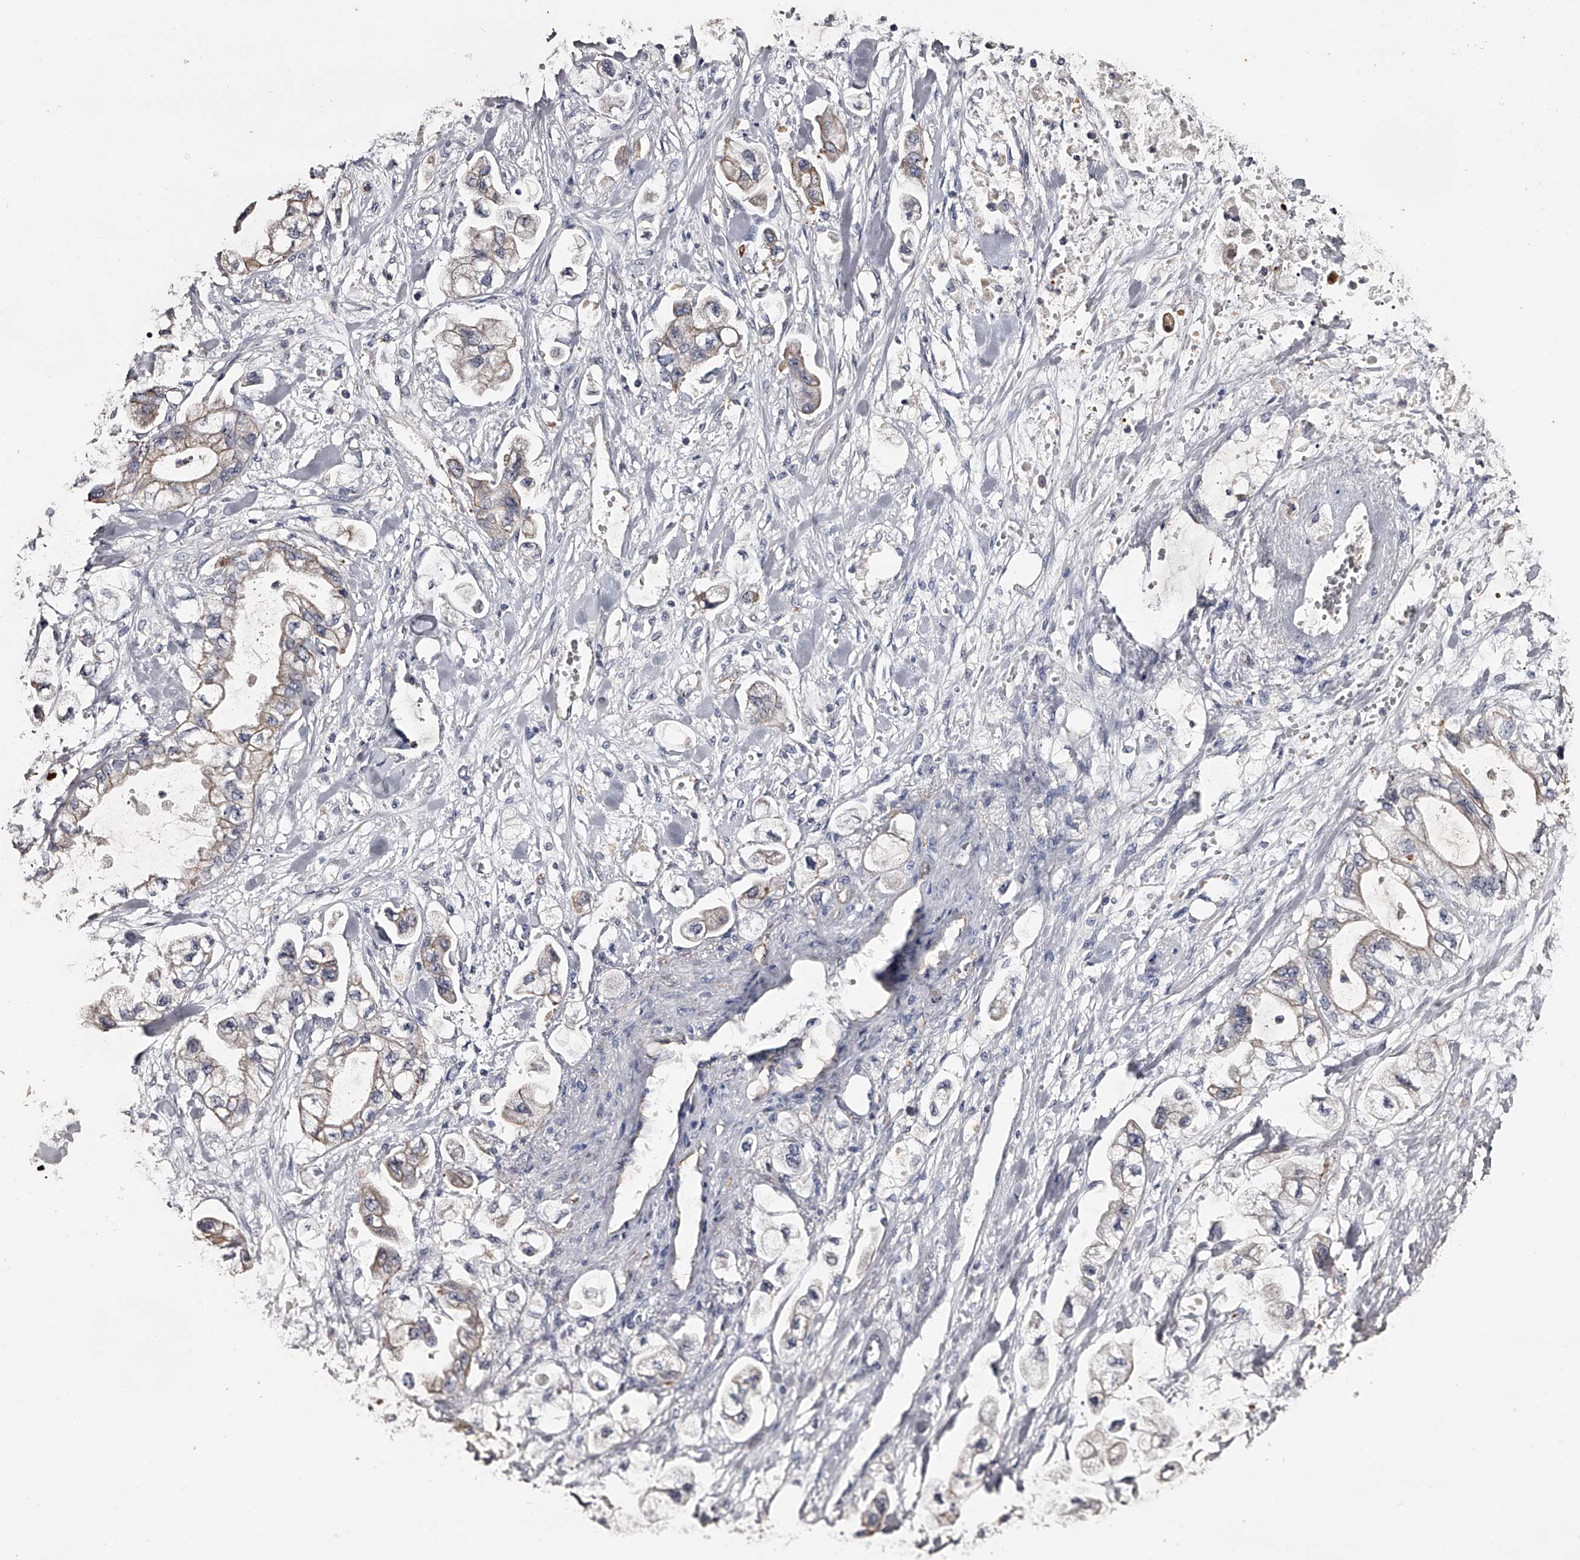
{"staining": {"intensity": "weak", "quantity": "25%-75%", "location": "cytoplasmic/membranous"}, "tissue": "stomach cancer", "cell_type": "Tumor cells", "image_type": "cancer", "snomed": [{"axis": "morphology", "description": "Normal tissue, NOS"}, {"axis": "morphology", "description": "Adenocarcinoma, NOS"}, {"axis": "topography", "description": "Stomach"}], "caption": "Stomach cancer (adenocarcinoma) was stained to show a protein in brown. There is low levels of weak cytoplasmic/membranous positivity in about 25%-75% of tumor cells.", "gene": "MDN1", "patient": {"sex": "male", "age": 62}}